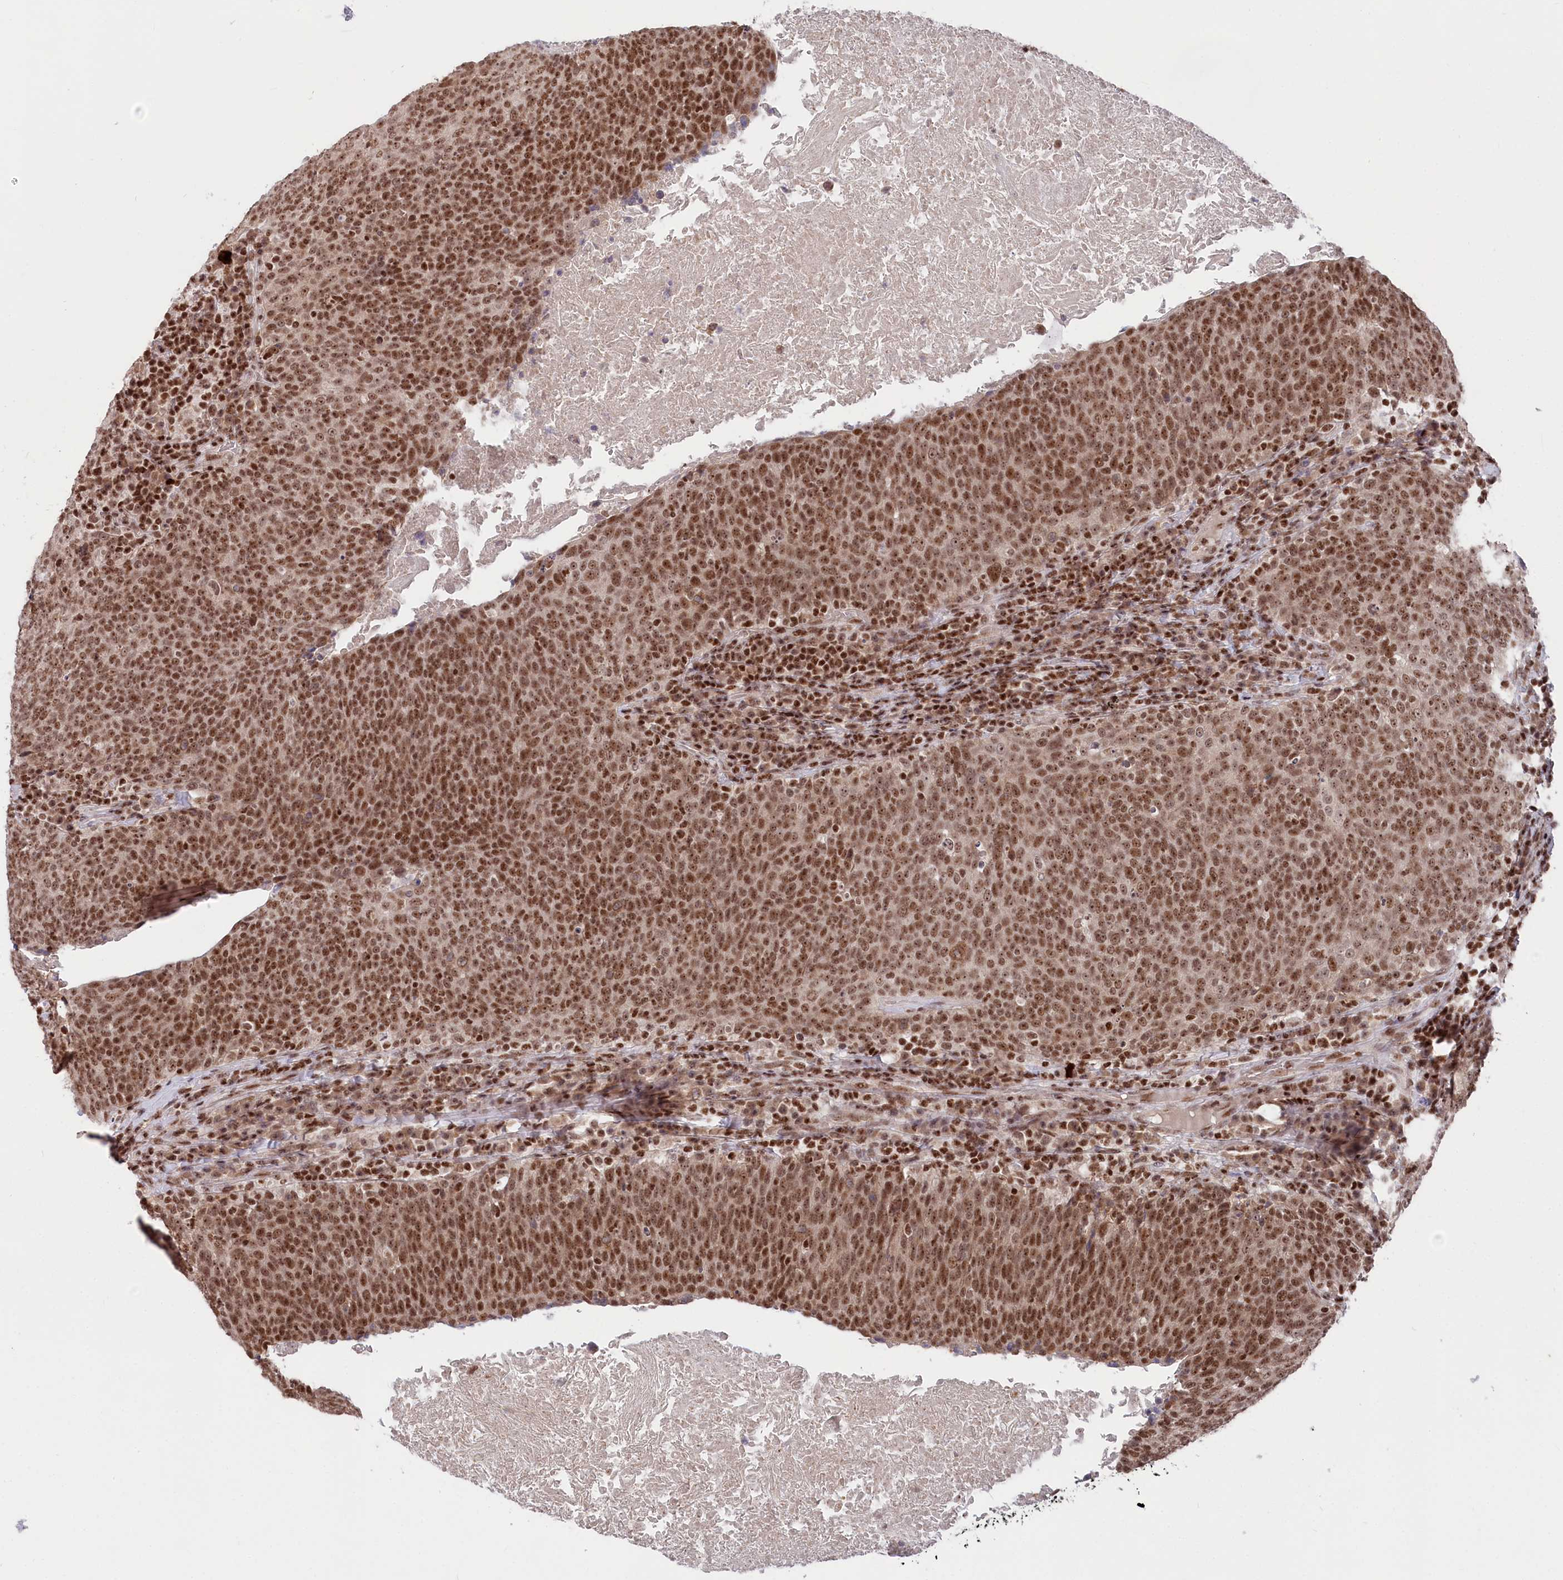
{"staining": {"intensity": "moderate", "quantity": ">75%", "location": "nuclear"}, "tissue": "head and neck cancer", "cell_type": "Tumor cells", "image_type": "cancer", "snomed": [{"axis": "morphology", "description": "Squamous cell carcinoma, NOS"}, {"axis": "morphology", "description": "Squamous cell carcinoma, metastatic, NOS"}, {"axis": "topography", "description": "Lymph node"}, {"axis": "topography", "description": "Head-Neck"}], "caption": "Moderate nuclear positivity for a protein is present in about >75% of tumor cells of head and neck cancer using immunohistochemistry (IHC).", "gene": "CGGBP1", "patient": {"sex": "male", "age": 62}}